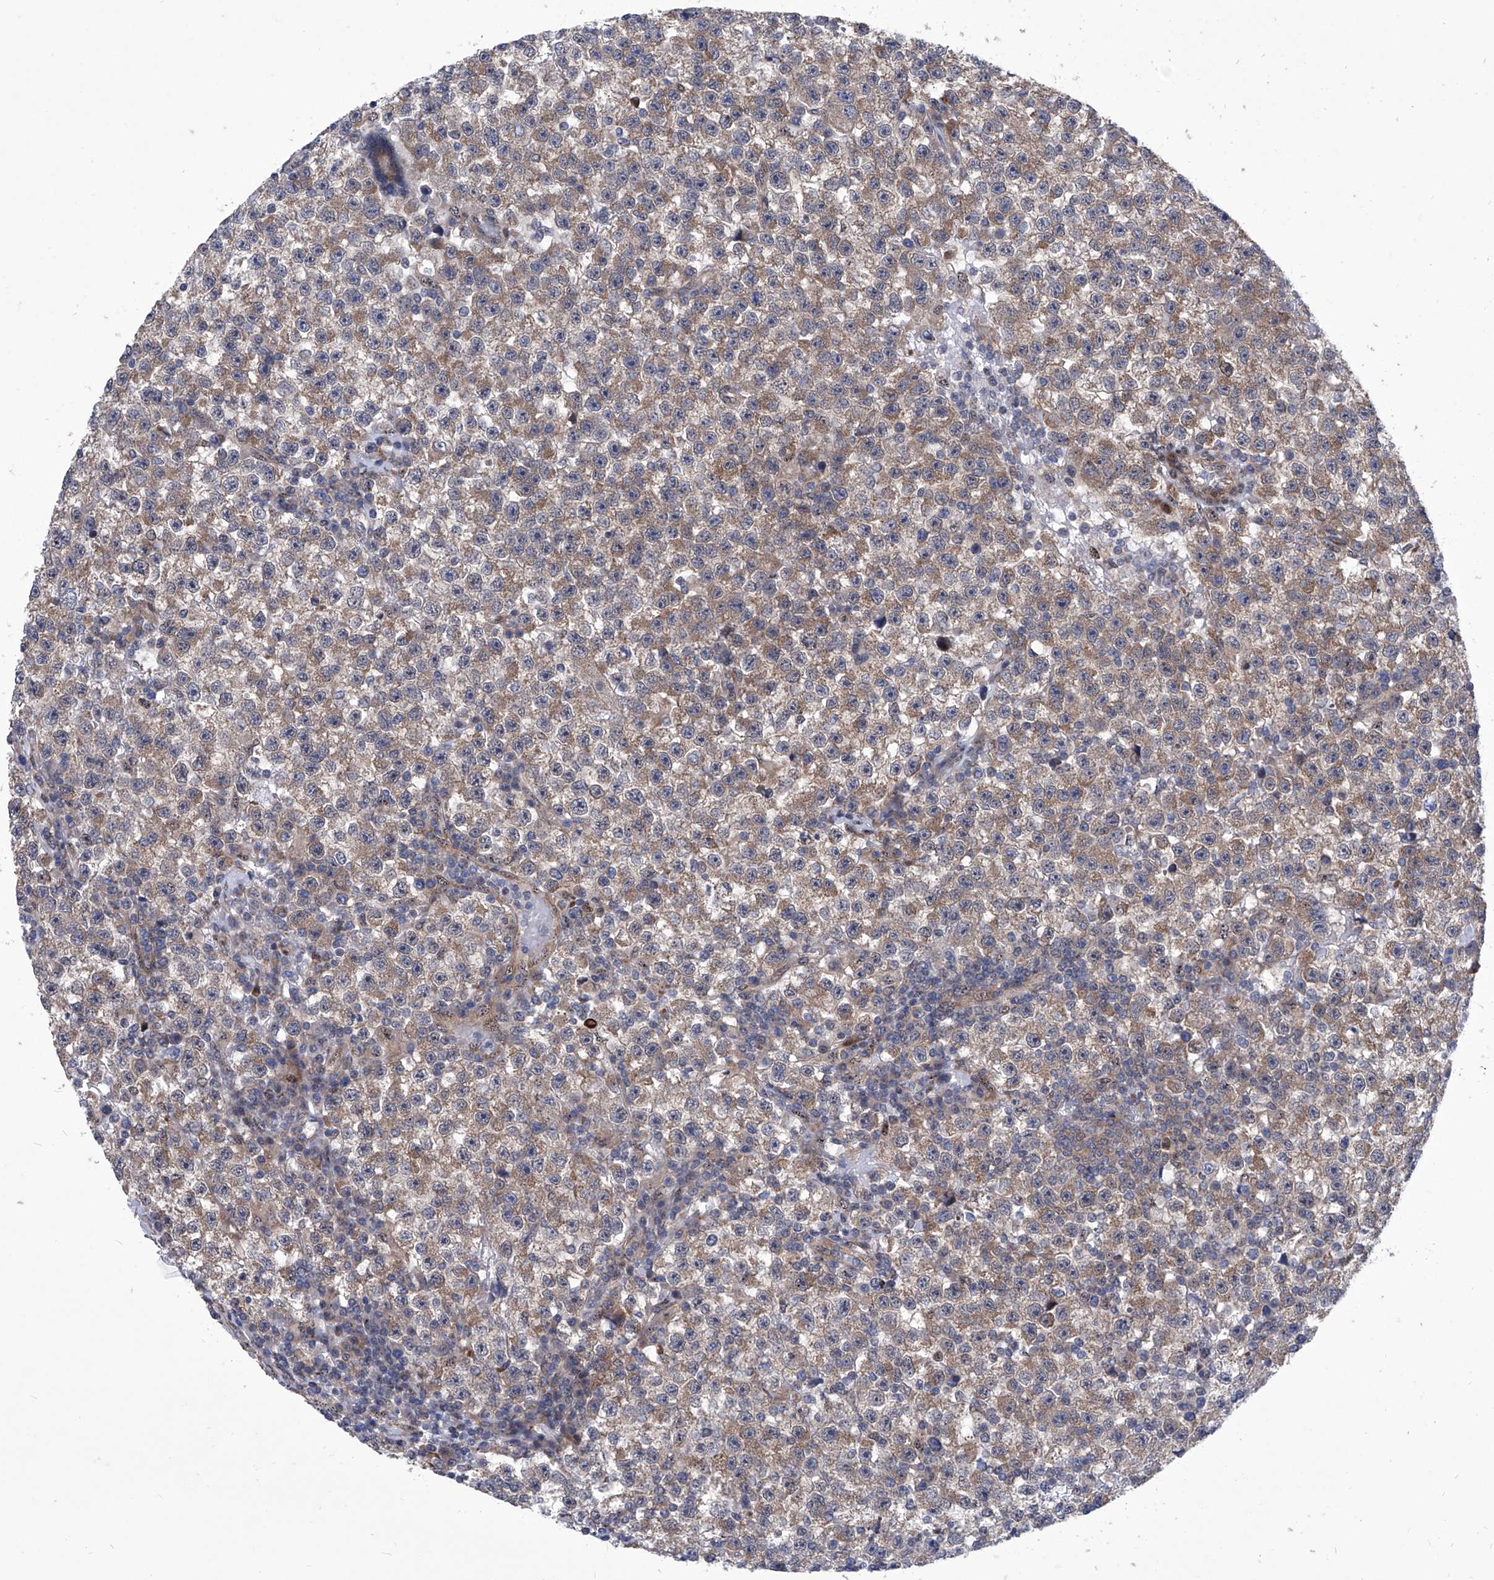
{"staining": {"intensity": "moderate", "quantity": "25%-75%", "location": "cytoplasmic/membranous"}, "tissue": "testis cancer", "cell_type": "Tumor cells", "image_type": "cancer", "snomed": [{"axis": "morphology", "description": "Seminoma, NOS"}, {"axis": "topography", "description": "Testis"}], "caption": "IHC of testis seminoma exhibits medium levels of moderate cytoplasmic/membranous positivity in approximately 25%-75% of tumor cells. (Brightfield microscopy of DAB IHC at high magnification).", "gene": "KTI12", "patient": {"sex": "male", "age": 22}}